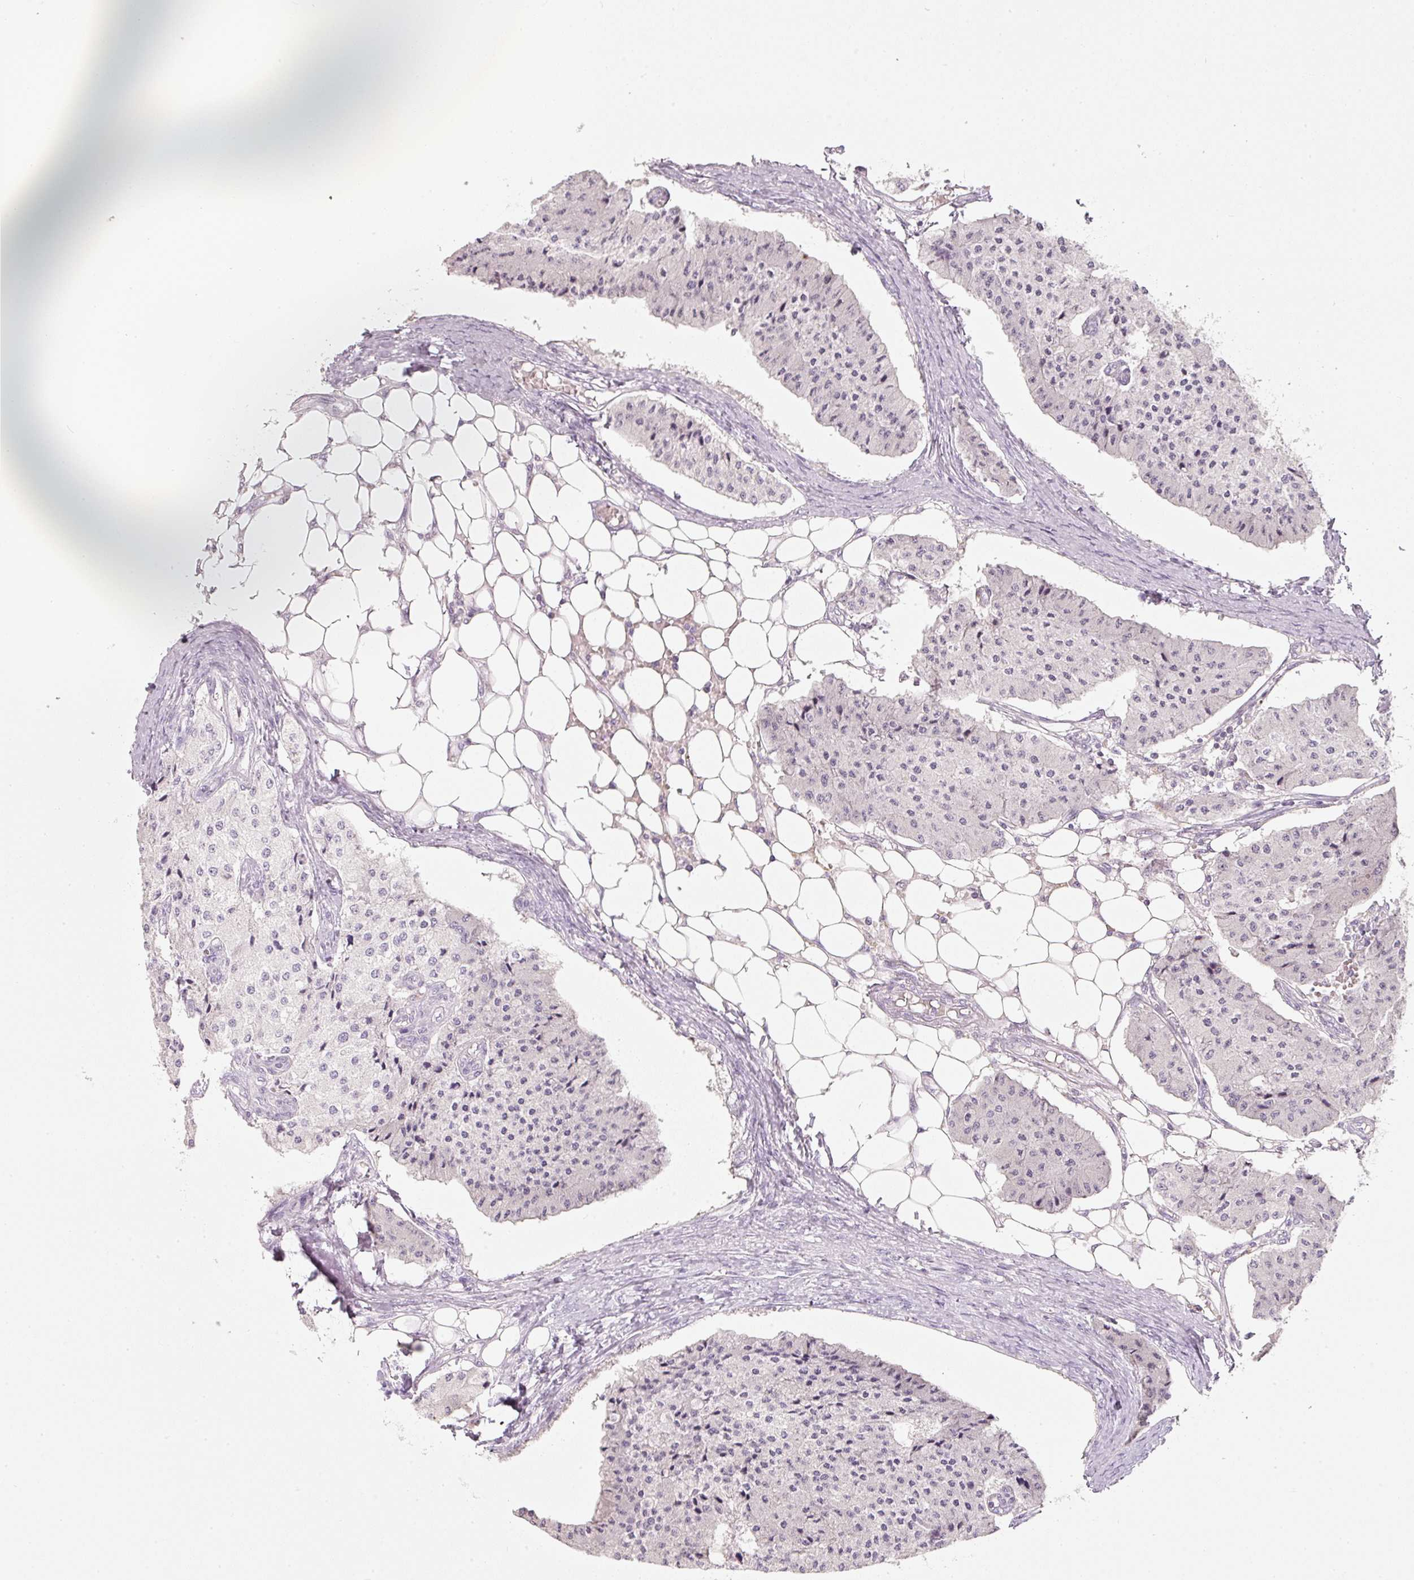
{"staining": {"intensity": "negative", "quantity": "none", "location": "none"}, "tissue": "carcinoid", "cell_type": "Tumor cells", "image_type": "cancer", "snomed": [{"axis": "morphology", "description": "Carcinoid, malignant, NOS"}, {"axis": "topography", "description": "Colon"}], "caption": "The histopathology image reveals no significant staining in tumor cells of carcinoid.", "gene": "ENSG00000206549", "patient": {"sex": "female", "age": 52}}